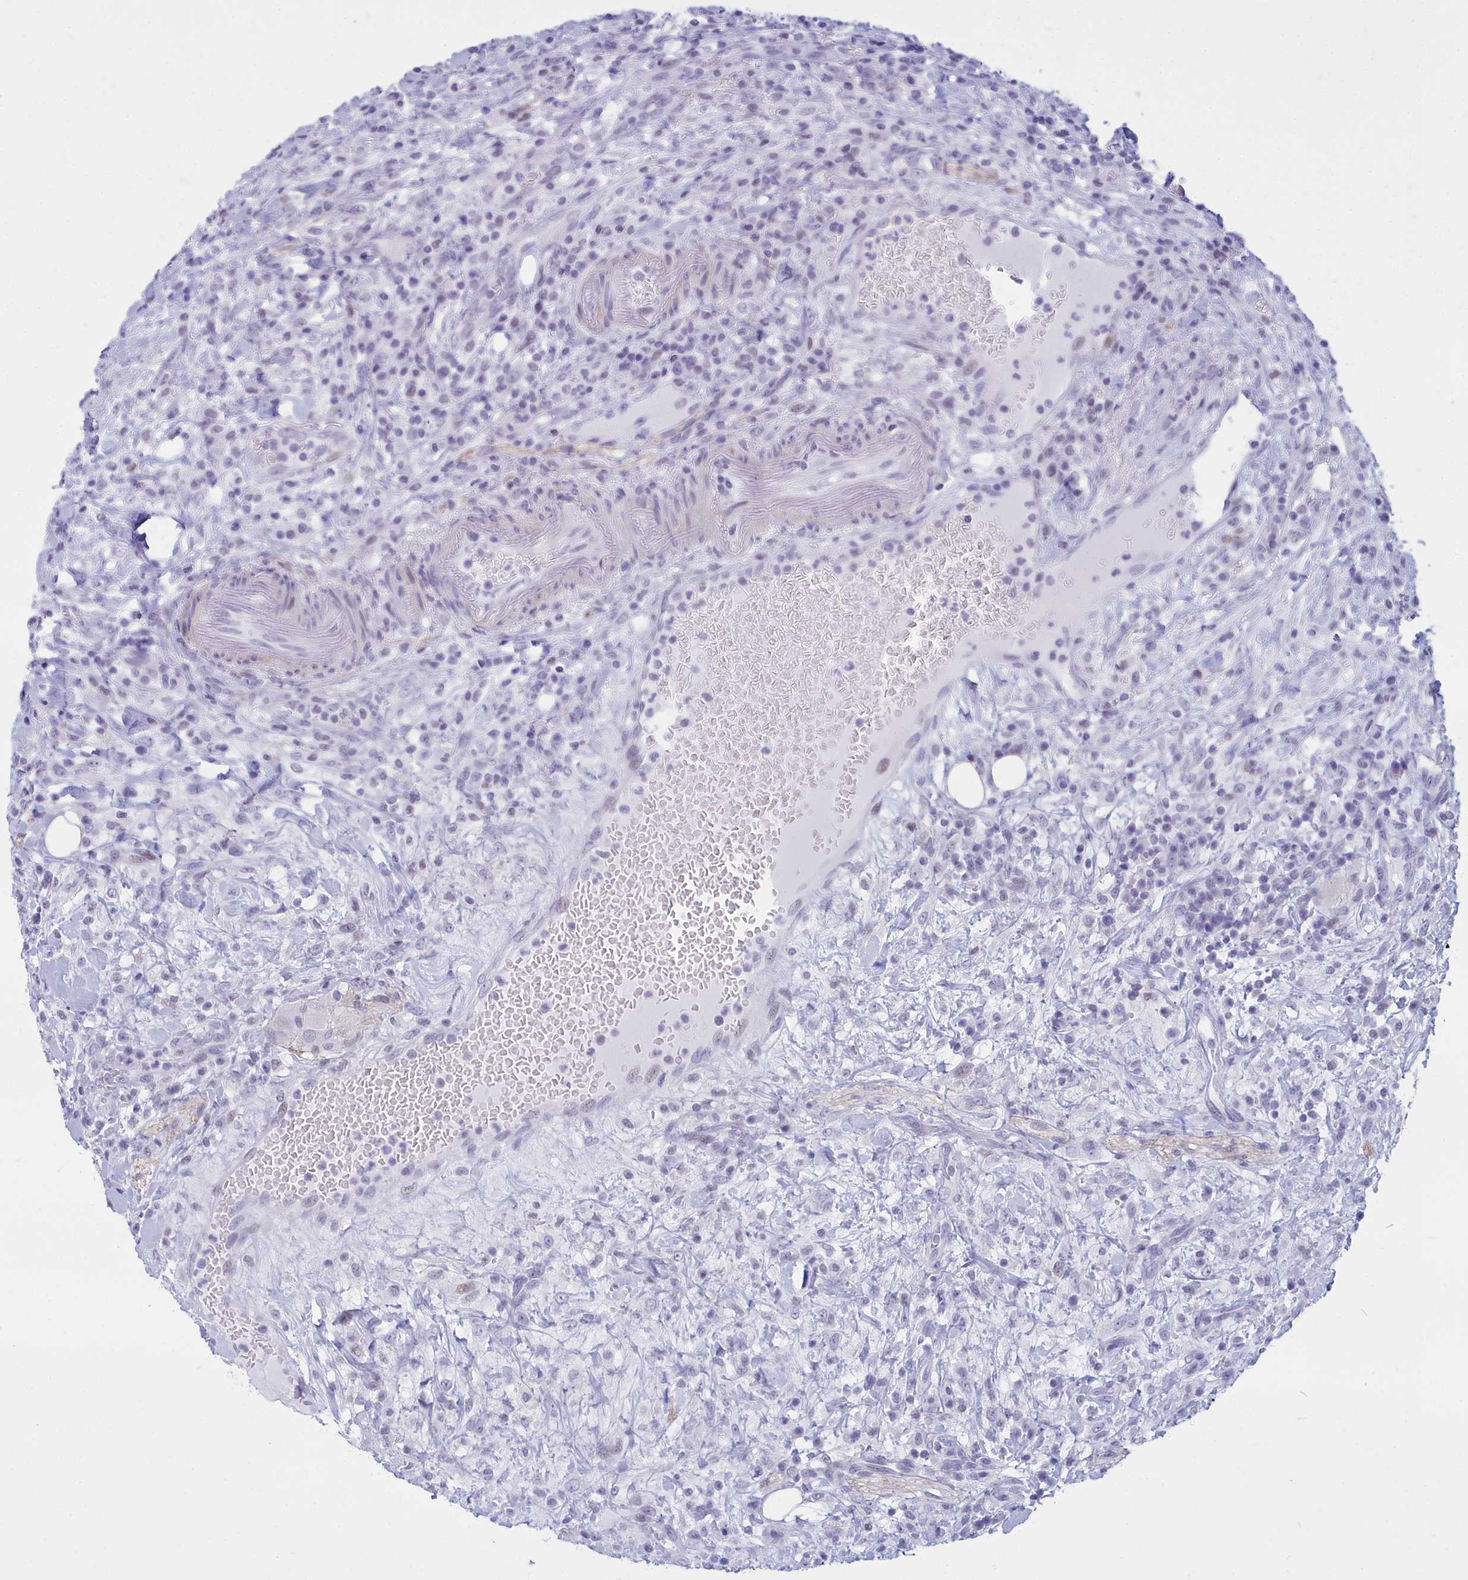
{"staining": {"intensity": "negative", "quantity": "none", "location": "none"}, "tissue": "lymphoma", "cell_type": "Tumor cells", "image_type": "cancer", "snomed": [{"axis": "morphology", "description": "Malignant lymphoma, non-Hodgkin's type, High grade"}, {"axis": "topography", "description": "Colon"}], "caption": "An immunohistochemistry (IHC) histopathology image of malignant lymphoma, non-Hodgkin's type (high-grade) is shown. There is no staining in tumor cells of malignant lymphoma, non-Hodgkin's type (high-grade).", "gene": "SNX20", "patient": {"sex": "female", "age": 53}}